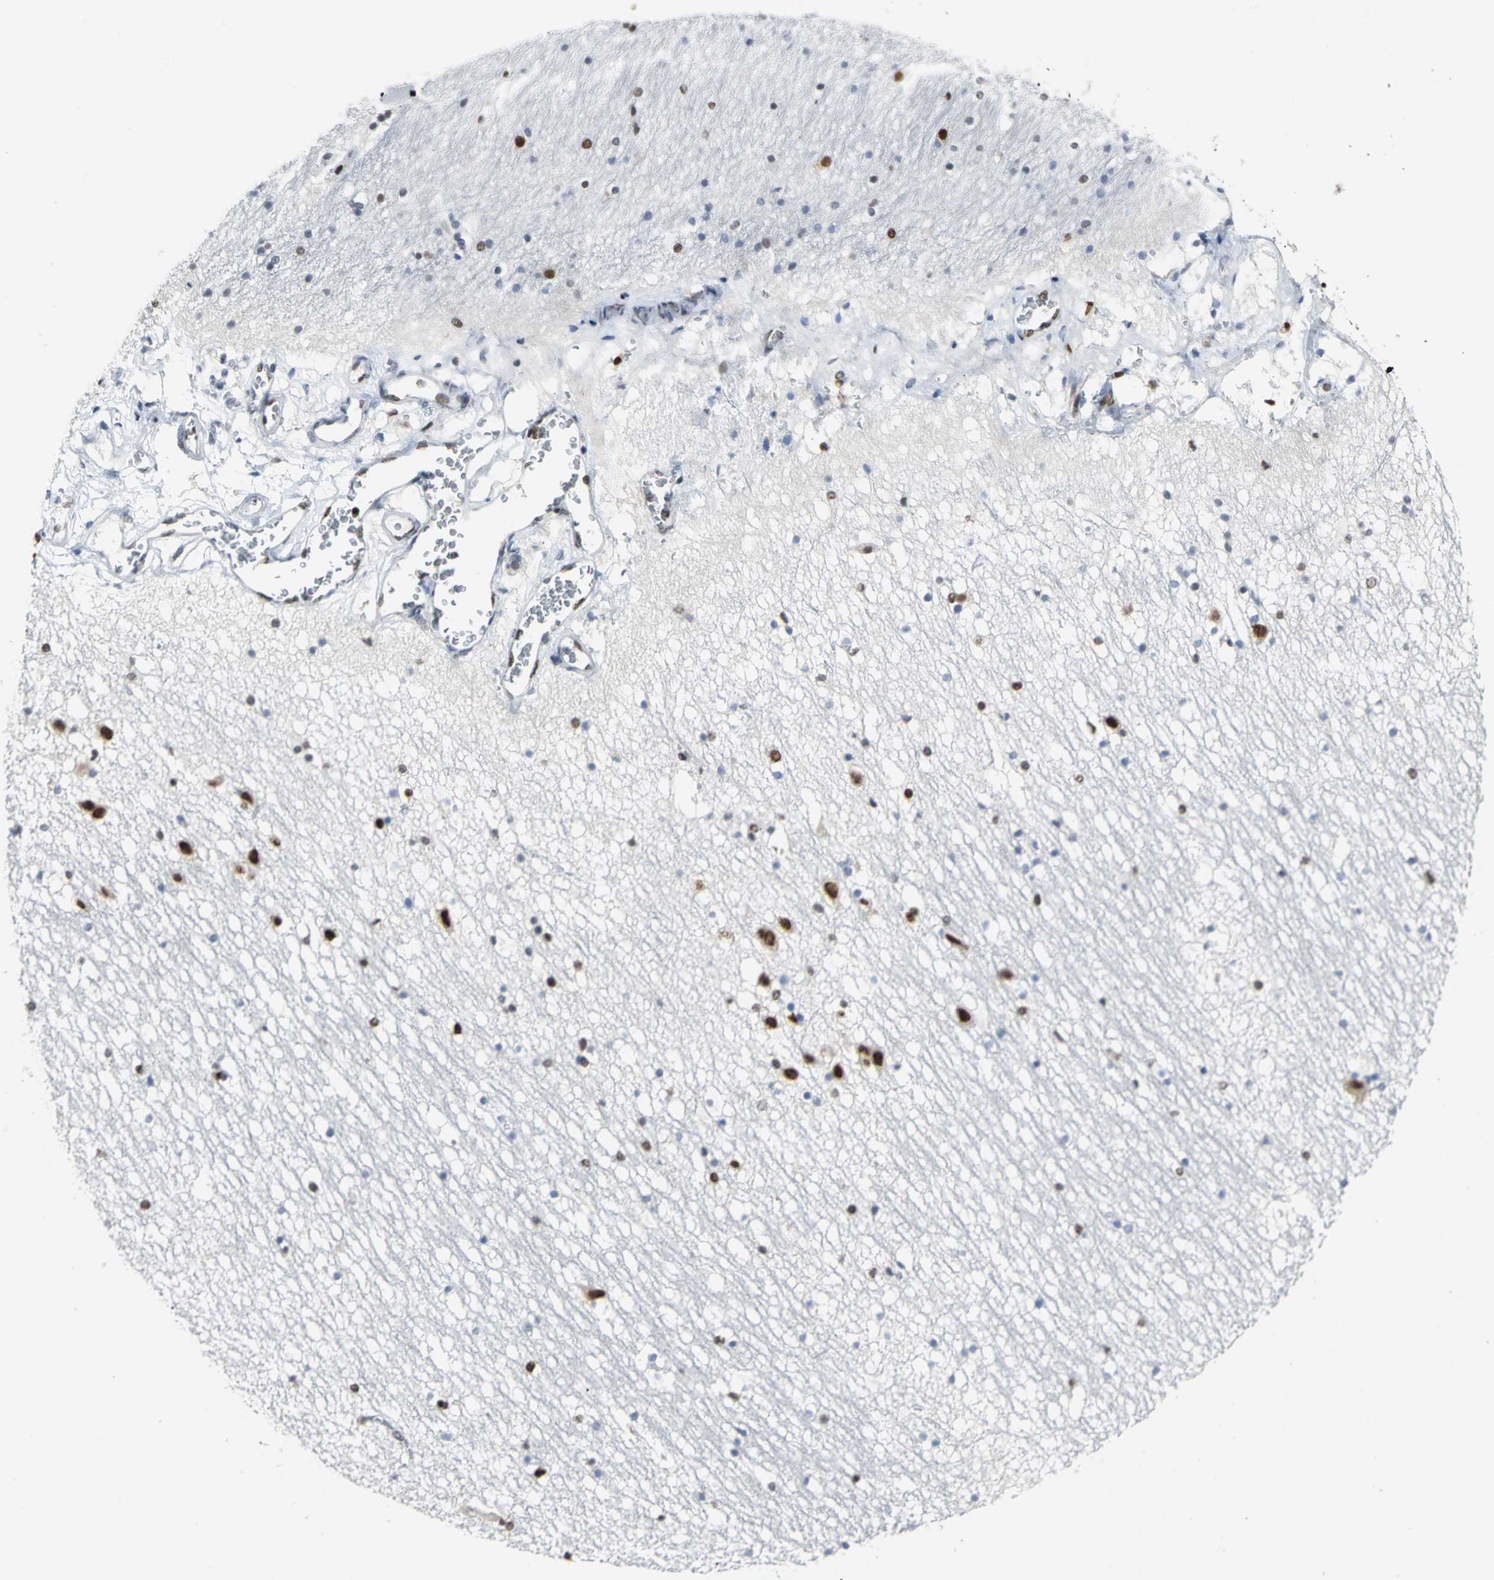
{"staining": {"intensity": "strong", "quantity": "25%-75%", "location": "nuclear"}, "tissue": "hippocampus", "cell_type": "Glial cells", "image_type": "normal", "snomed": [{"axis": "morphology", "description": "Normal tissue, NOS"}, {"axis": "topography", "description": "Hippocampus"}], "caption": "Strong nuclear protein positivity is seen in about 25%-75% of glial cells in hippocampus. Immunohistochemistry (ihc) stains the protein in brown and the nuclei are stained blue.", "gene": "HNRNPD", "patient": {"sex": "male", "age": 45}}